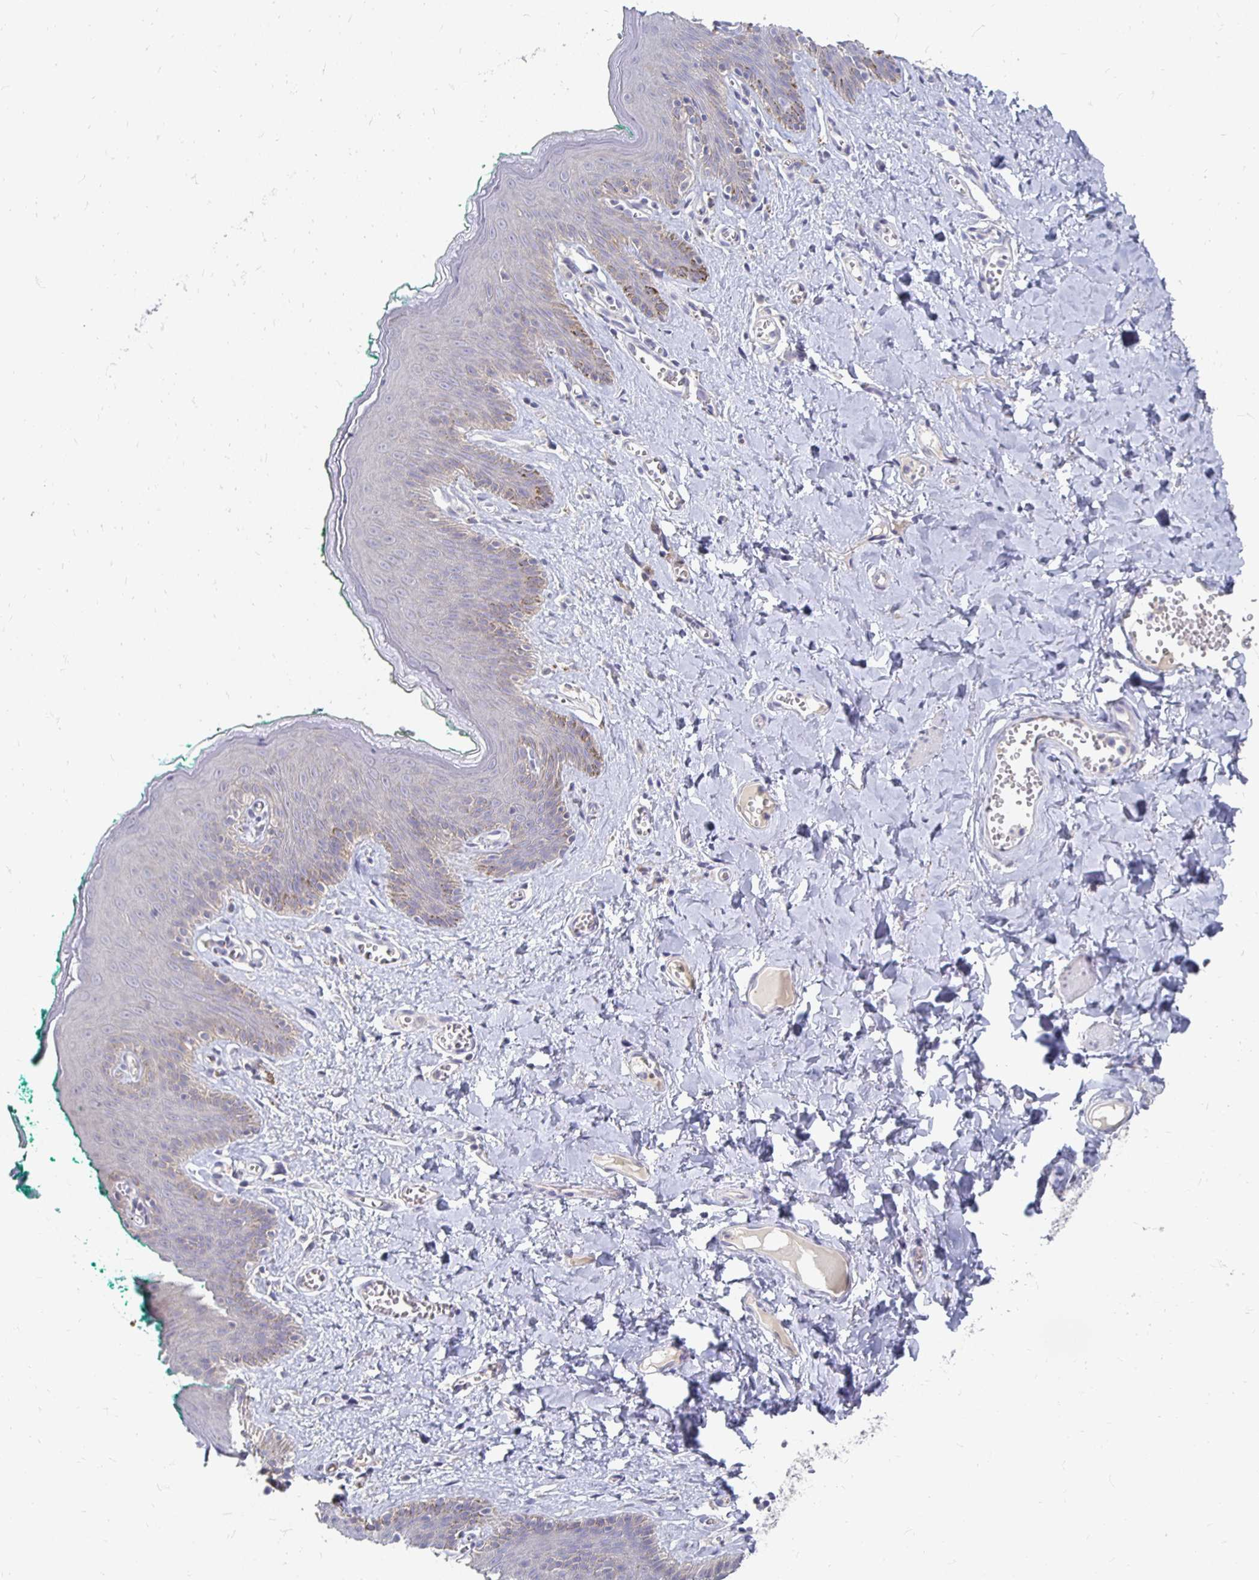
{"staining": {"intensity": "negative", "quantity": "none", "location": "none"}, "tissue": "skin", "cell_type": "Epidermal cells", "image_type": "normal", "snomed": [{"axis": "morphology", "description": "Normal tissue, NOS"}, {"axis": "topography", "description": "Vulva"}, {"axis": "topography", "description": "Peripheral nerve tissue"}], "caption": "The histopathology image displays no staining of epidermal cells in unremarkable skin. (Immunohistochemistry (ihc), brightfield microscopy, high magnification).", "gene": "FKRP", "patient": {"sex": "female", "age": 66}}